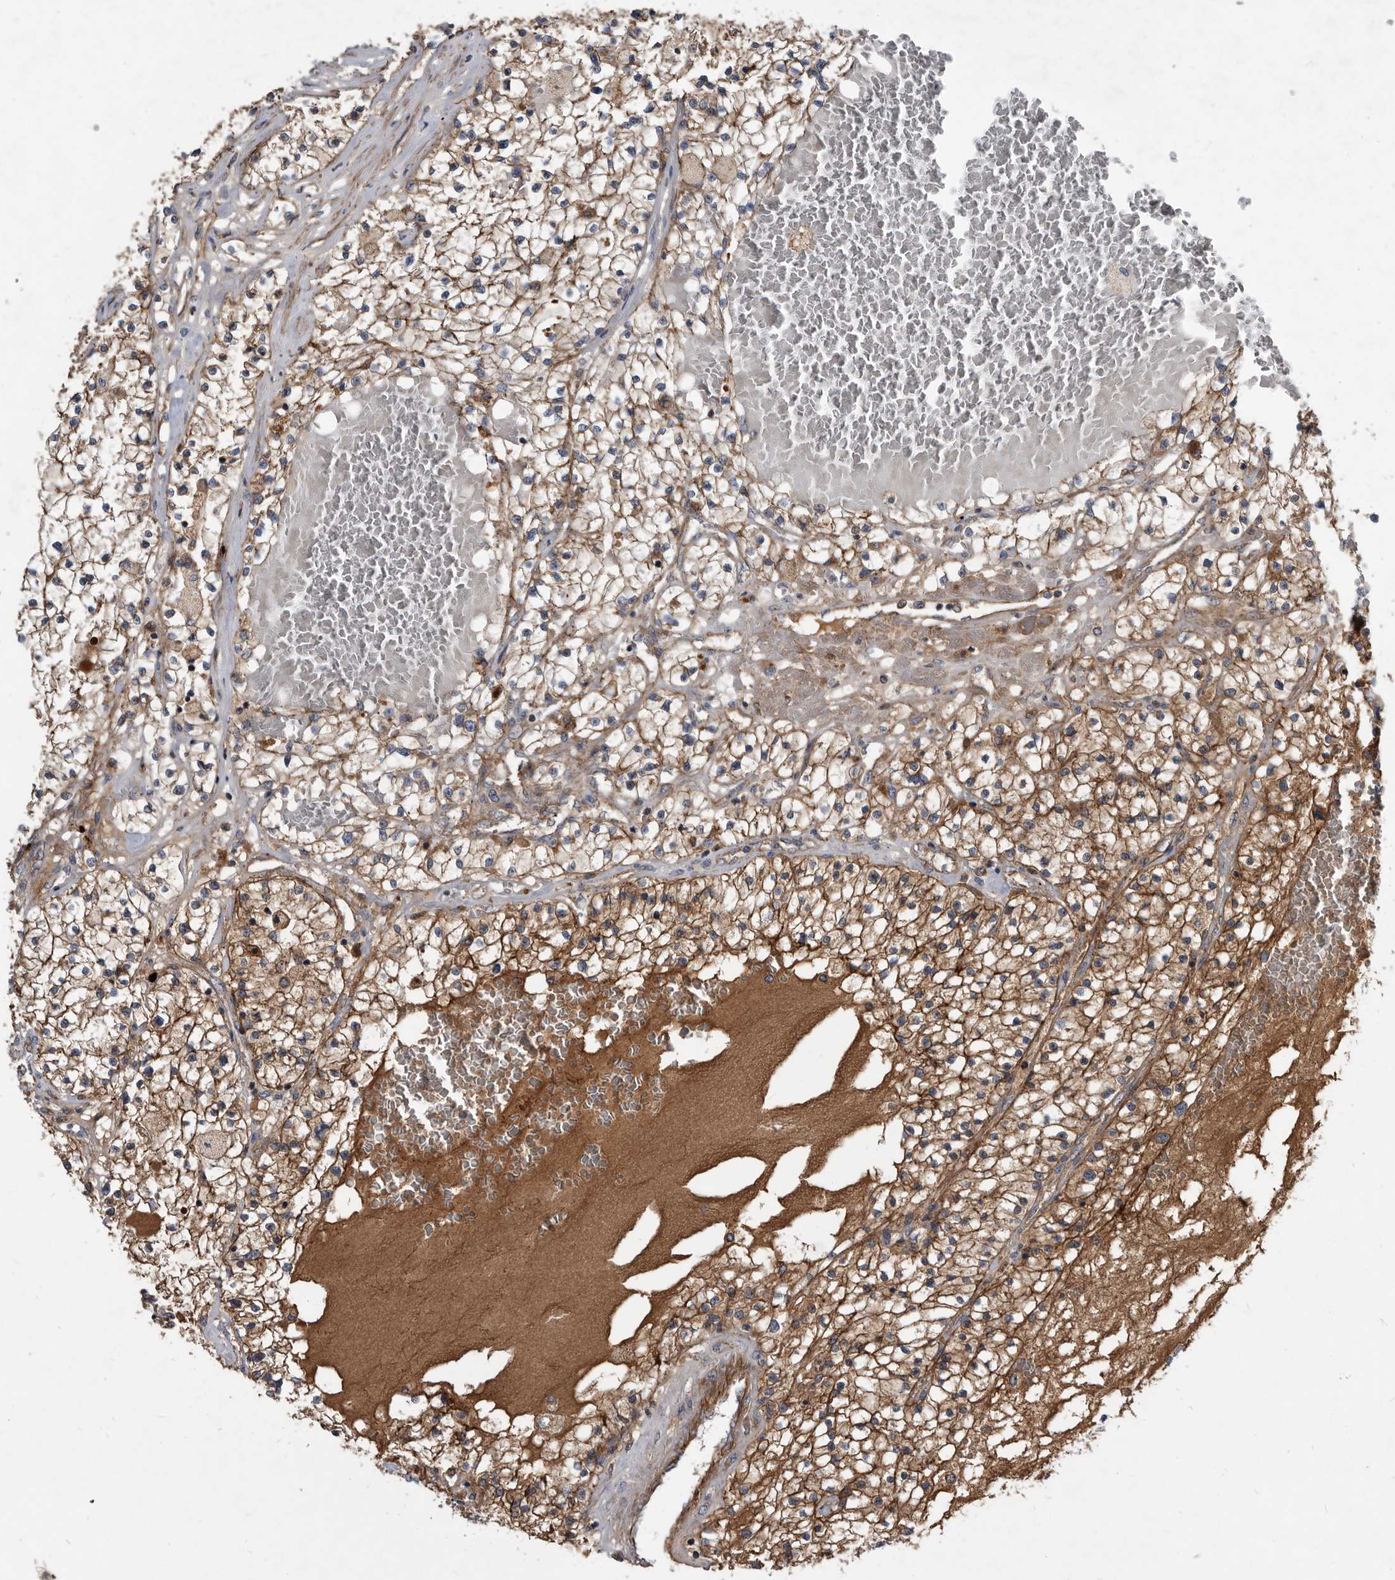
{"staining": {"intensity": "moderate", "quantity": ">75%", "location": "cytoplasmic/membranous"}, "tissue": "renal cancer", "cell_type": "Tumor cells", "image_type": "cancer", "snomed": [{"axis": "morphology", "description": "Normal tissue, NOS"}, {"axis": "morphology", "description": "Adenocarcinoma, NOS"}, {"axis": "topography", "description": "Kidney"}], "caption": "Tumor cells exhibit medium levels of moderate cytoplasmic/membranous staining in about >75% of cells in human renal adenocarcinoma.", "gene": "PI15", "patient": {"sex": "male", "age": 68}}